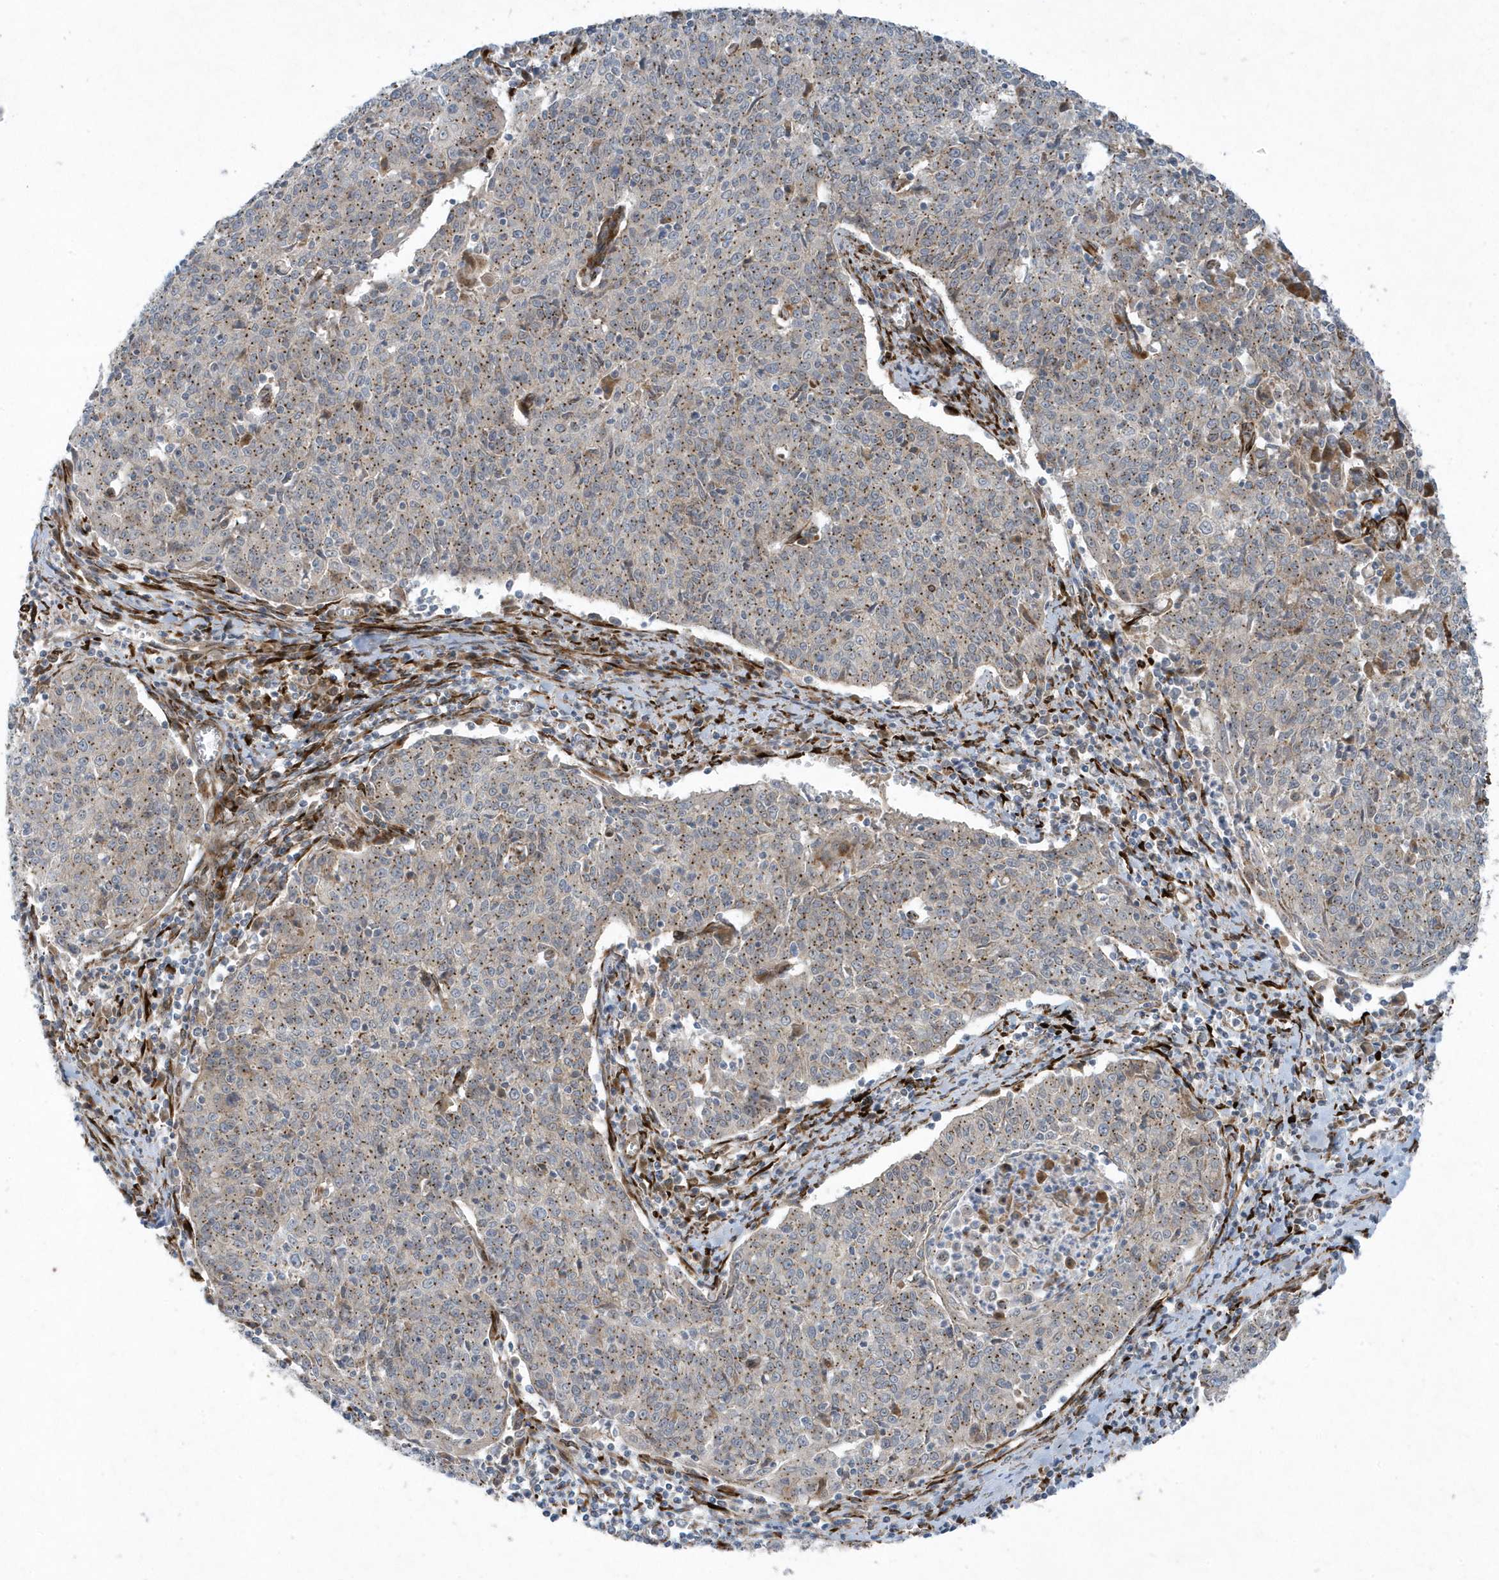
{"staining": {"intensity": "moderate", "quantity": "25%-75%", "location": "cytoplasmic/membranous"}, "tissue": "cervical cancer", "cell_type": "Tumor cells", "image_type": "cancer", "snomed": [{"axis": "morphology", "description": "Squamous cell carcinoma, NOS"}, {"axis": "topography", "description": "Cervix"}], "caption": "Cervical squamous cell carcinoma stained with a protein marker reveals moderate staining in tumor cells.", "gene": "FAM98A", "patient": {"sex": "female", "age": 48}}